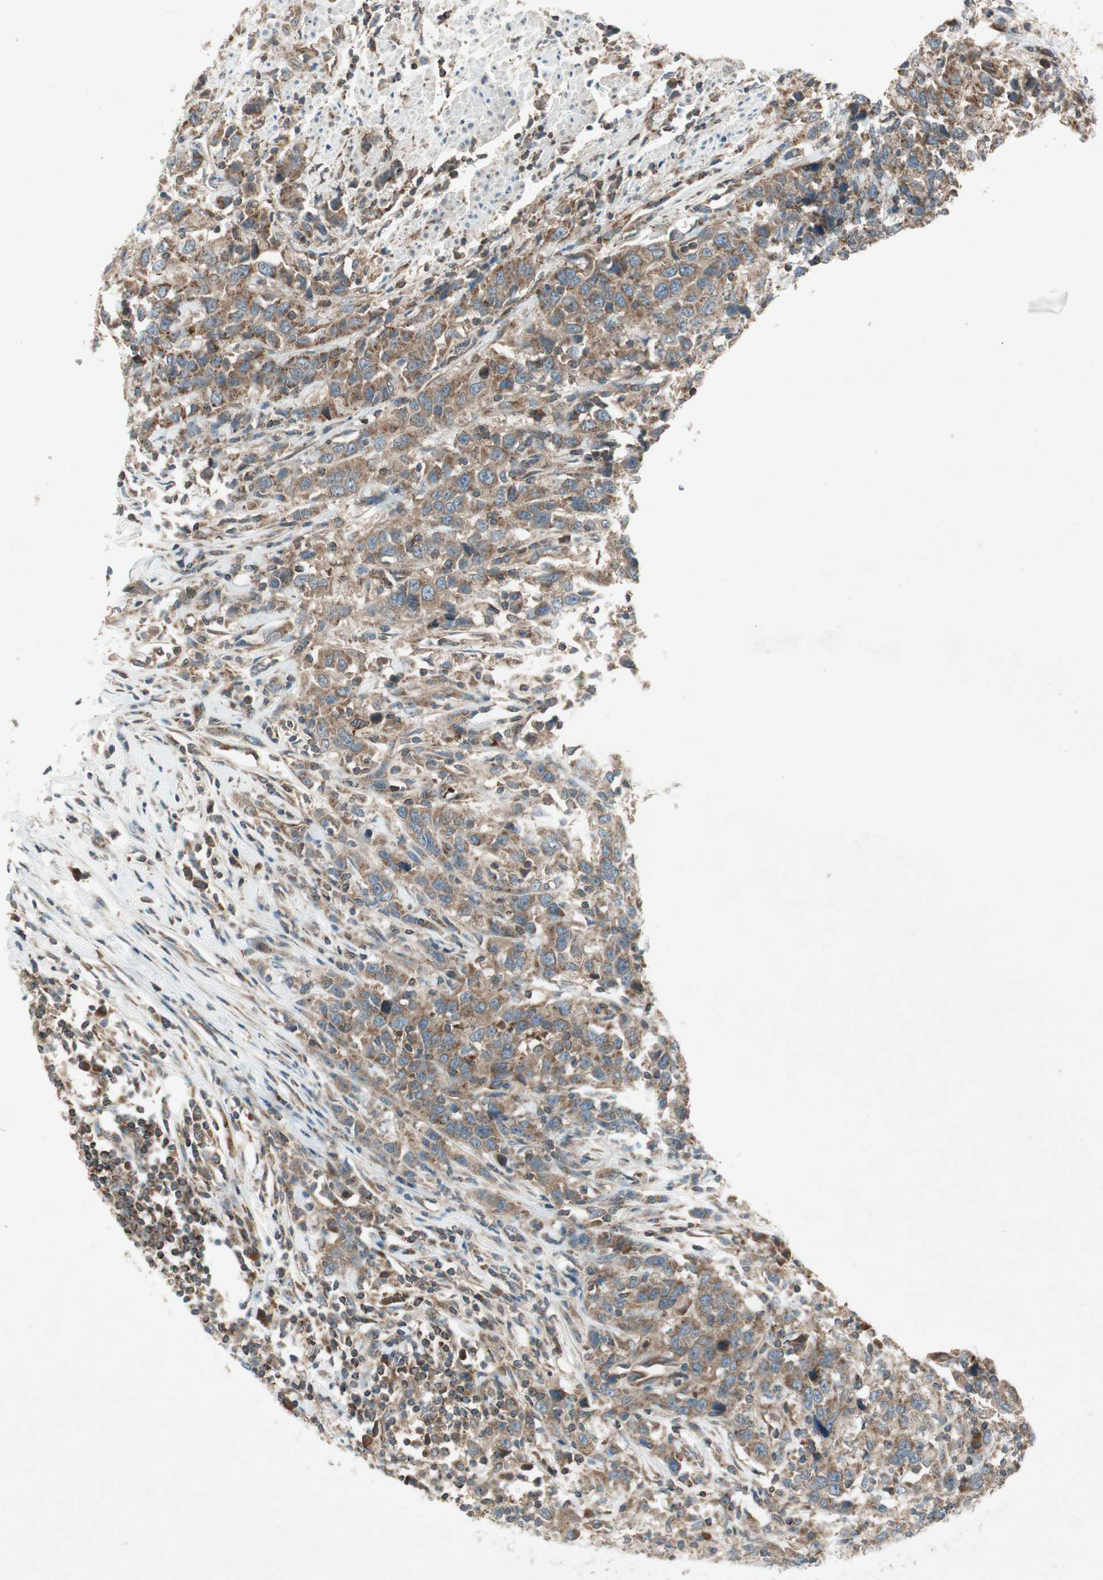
{"staining": {"intensity": "moderate", "quantity": ">75%", "location": "cytoplasmic/membranous"}, "tissue": "urothelial cancer", "cell_type": "Tumor cells", "image_type": "cancer", "snomed": [{"axis": "morphology", "description": "Urothelial carcinoma, High grade"}, {"axis": "topography", "description": "Urinary bladder"}], "caption": "Protein staining displays moderate cytoplasmic/membranous positivity in about >75% of tumor cells in high-grade urothelial carcinoma.", "gene": "CHADL", "patient": {"sex": "male", "age": 61}}